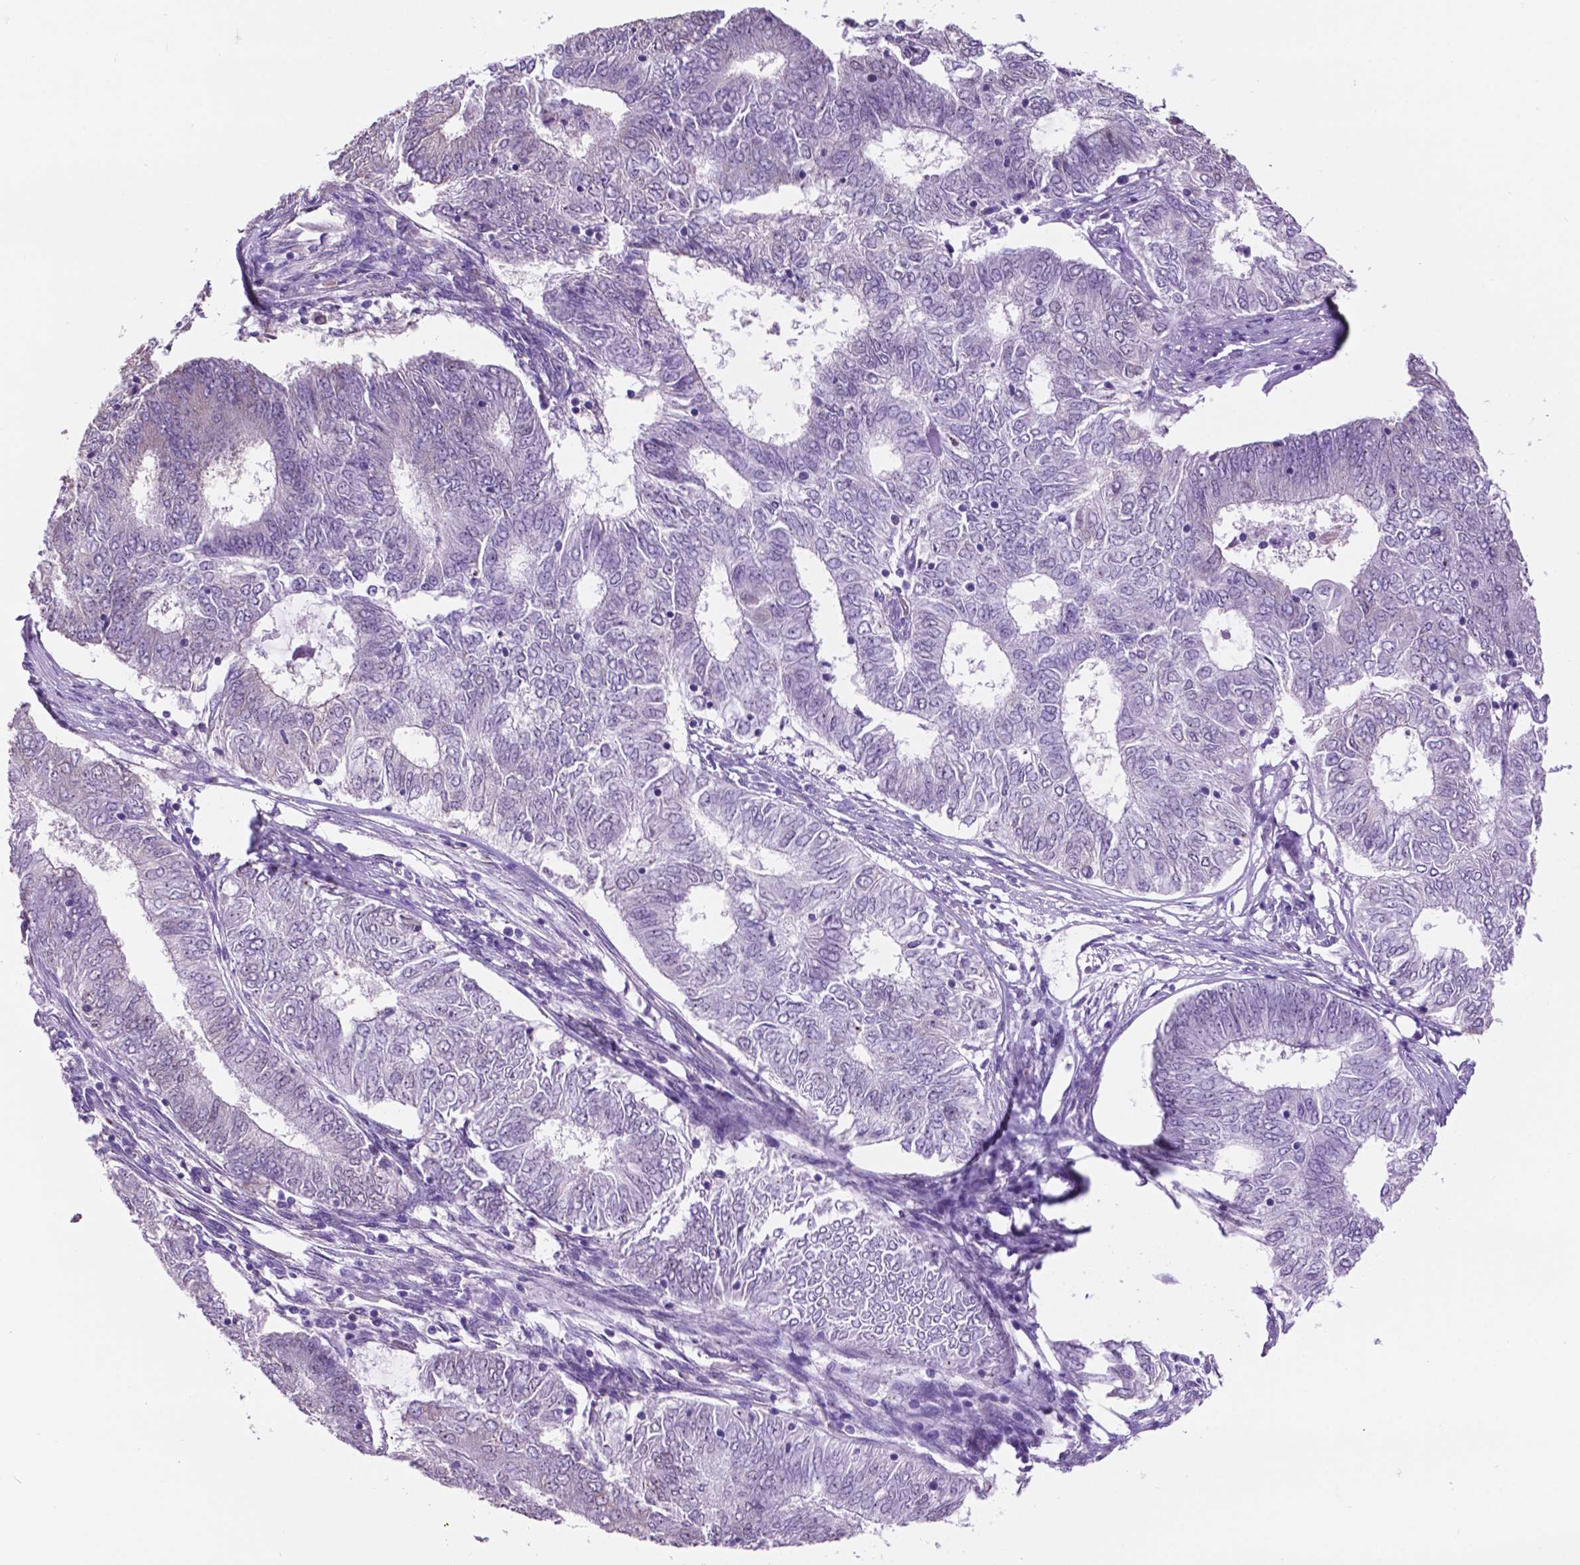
{"staining": {"intensity": "negative", "quantity": "none", "location": "none"}, "tissue": "endometrial cancer", "cell_type": "Tumor cells", "image_type": "cancer", "snomed": [{"axis": "morphology", "description": "Adenocarcinoma, NOS"}, {"axis": "topography", "description": "Endometrium"}], "caption": "The photomicrograph reveals no staining of tumor cells in adenocarcinoma (endometrial).", "gene": "SPDYA", "patient": {"sex": "female", "age": 62}}